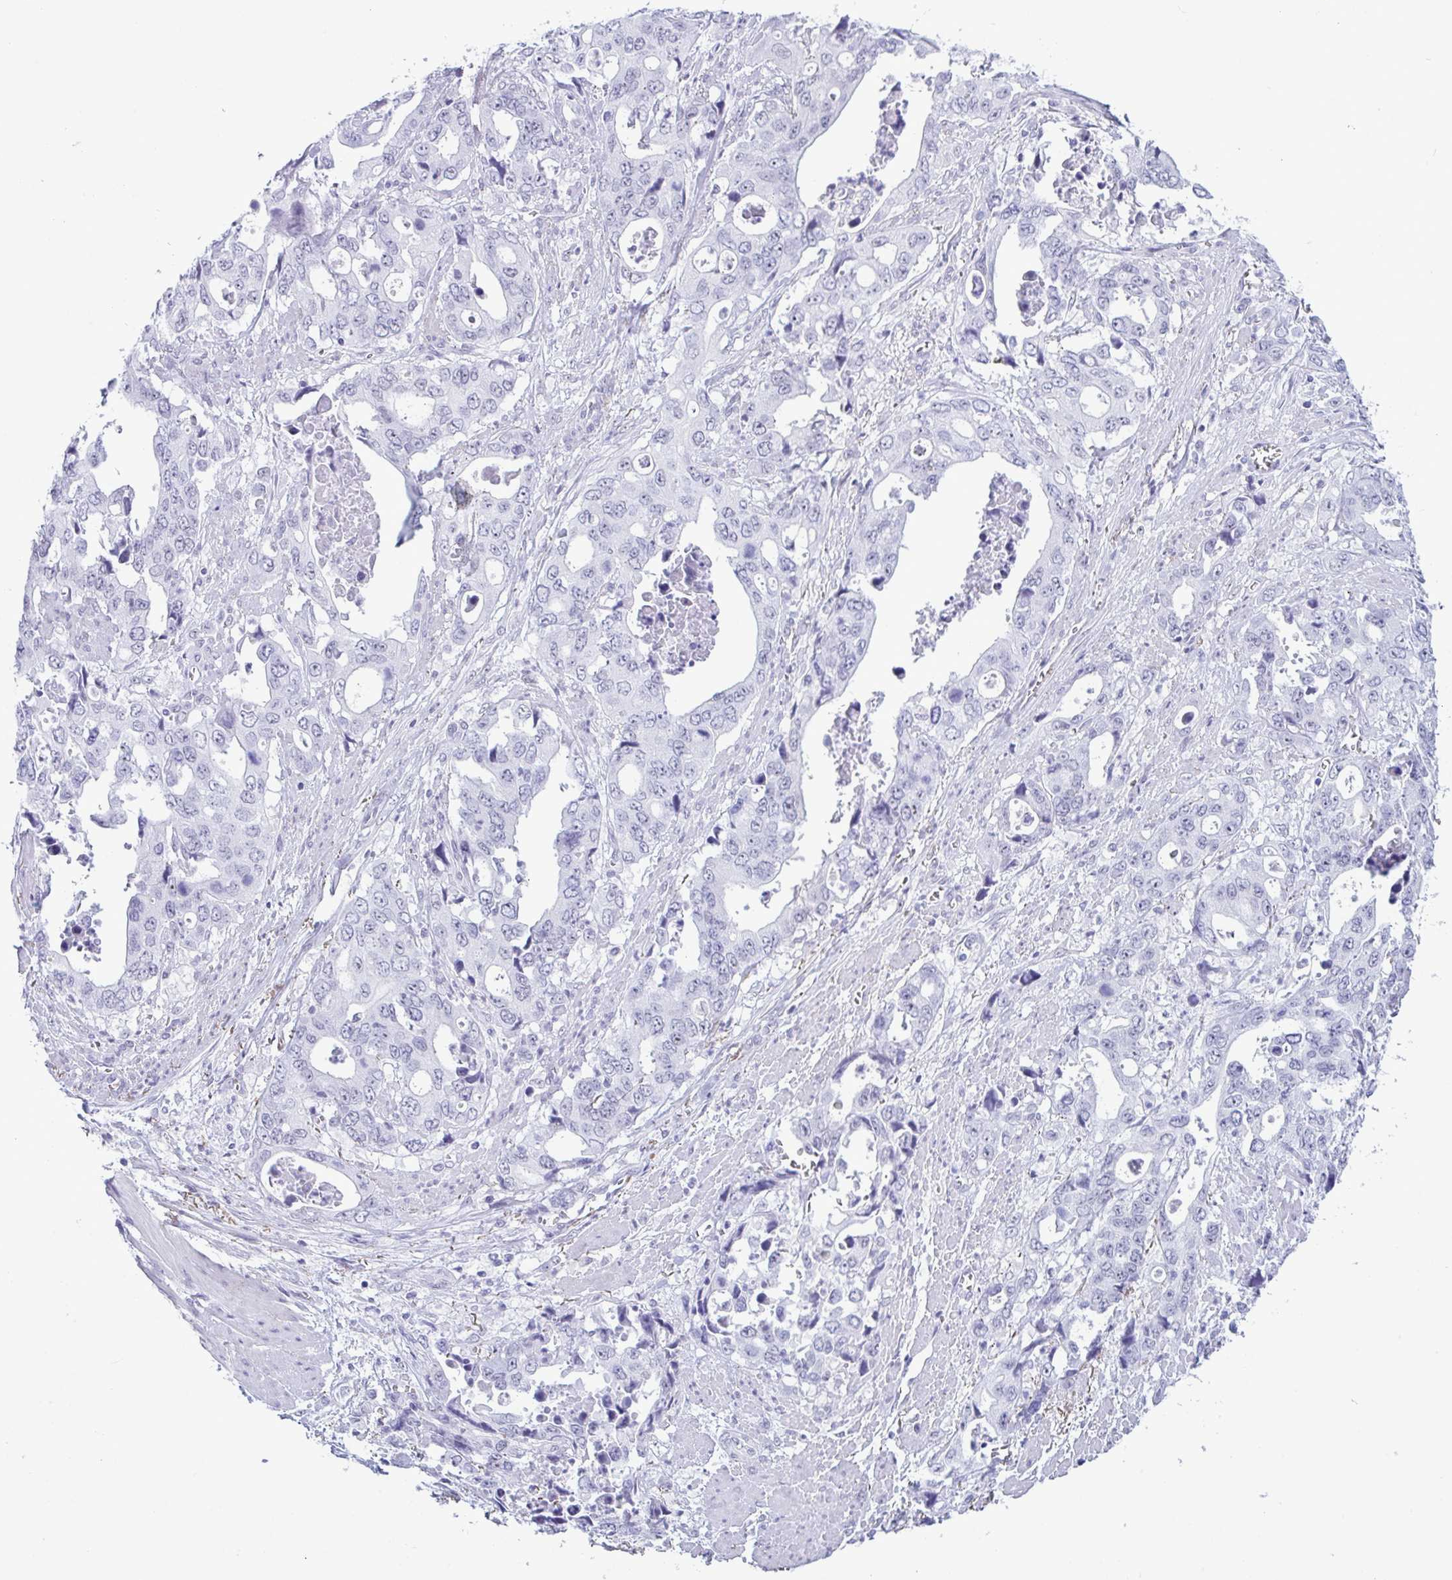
{"staining": {"intensity": "negative", "quantity": "none", "location": "none"}, "tissue": "stomach cancer", "cell_type": "Tumor cells", "image_type": "cancer", "snomed": [{"axis": "morphology", "description": "Adenocarcinoma, NOS"}, {"axis": "topography", "description": "Stomach, upper"}], "caption": "Tumor cells show no significant protein staining in stomach adenocarcinoma.", "gene": "ELN", "patient": {"sex": "male", "age": 74}}